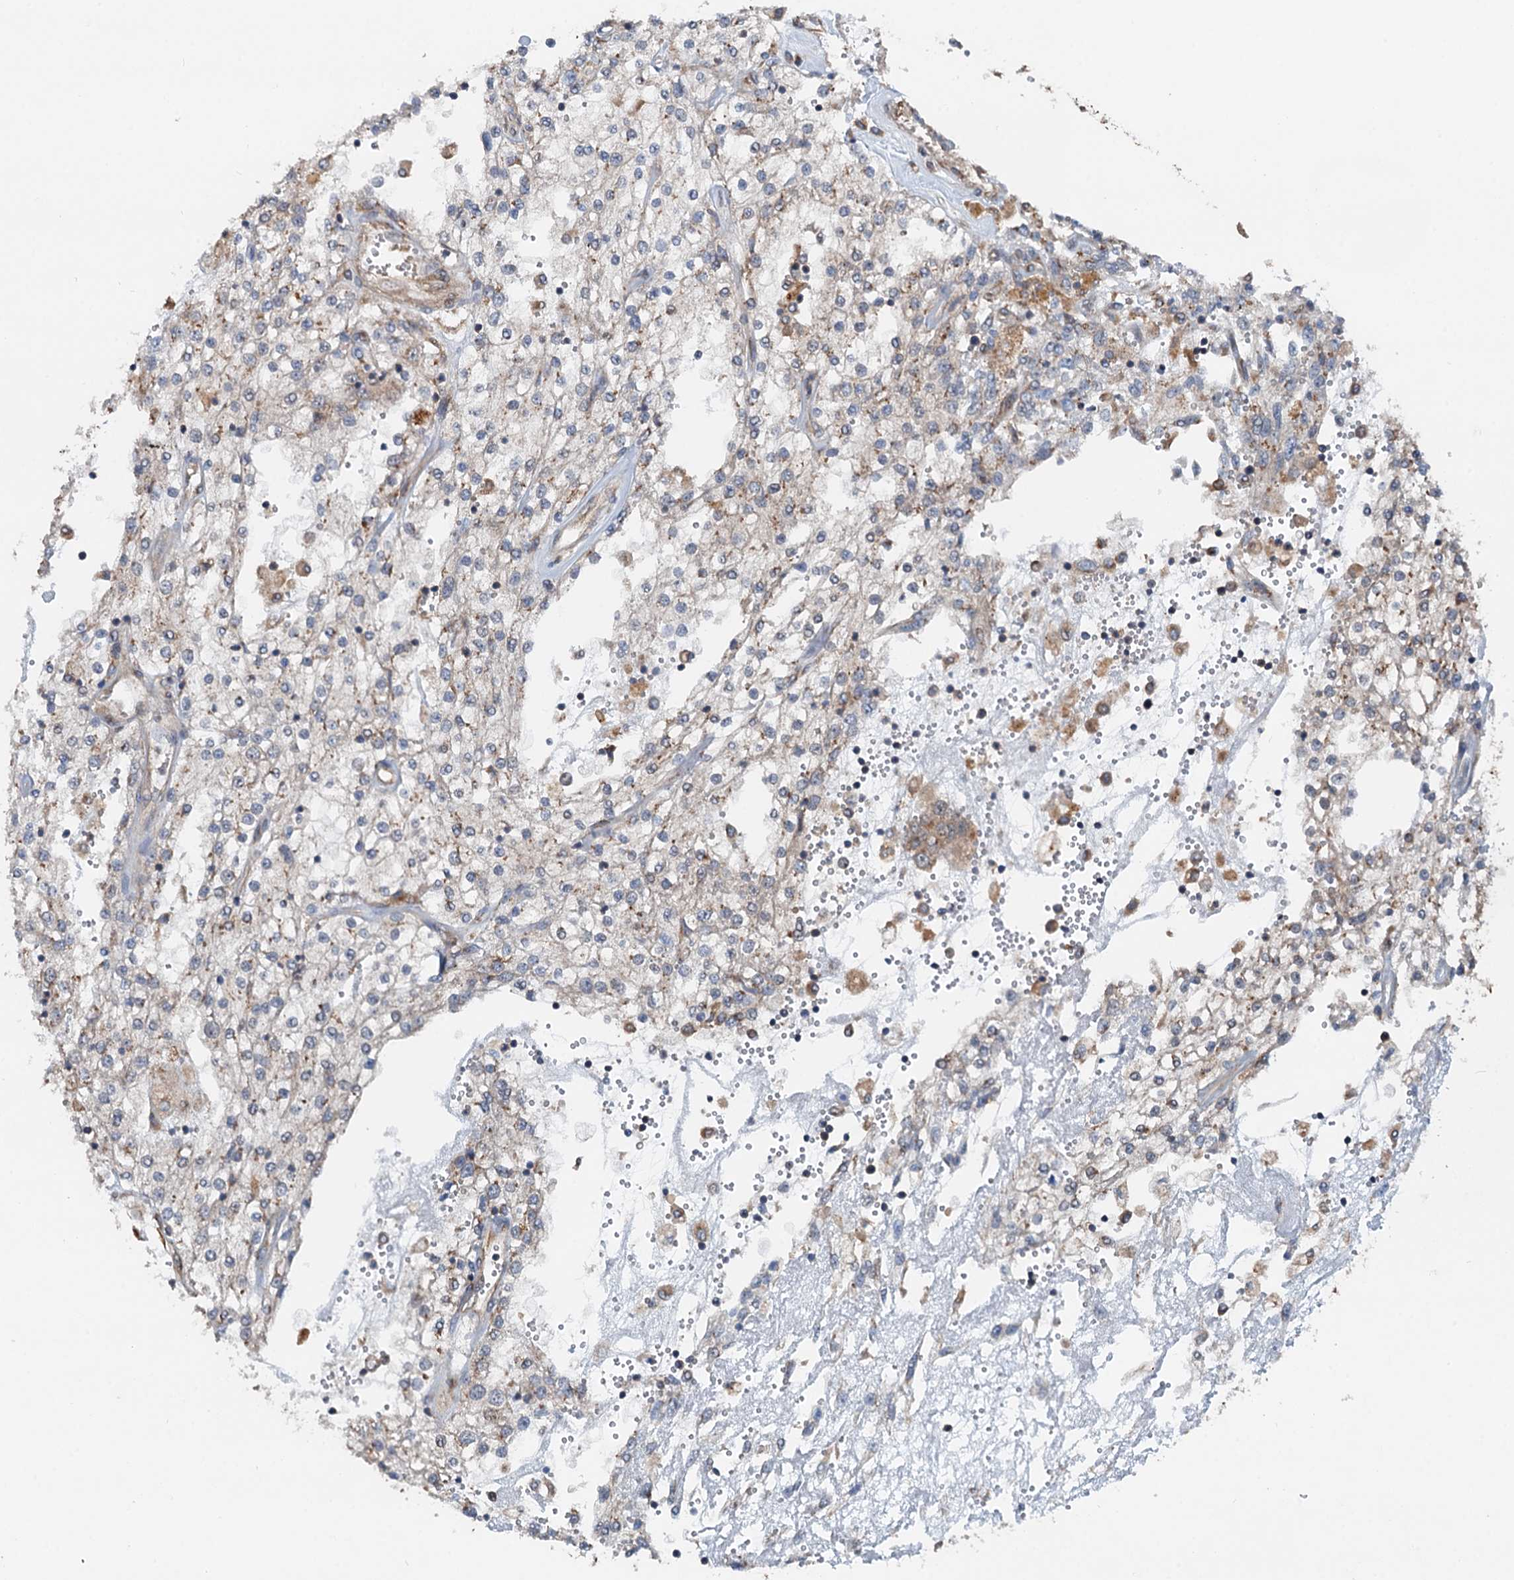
{"staining": {"intensity": "moderate", "quantity": "25%-75%", "location": "cytoplasmic/membranous"}, "tissue": "renal cancer", "cell_type": "Tumor cells", "image_type": "cancer", "snomed": [{"axis": "morphology", "description": "Adenocarcinoma, NOS"}, {"axis": "topography", "description": "Kidney"}], "caption": "Human renal cancer (adenocarcinoma) stained for a protein (brown) shows moderate cytoplasmic/membranous positive positivity in approximately 25%-75% of tumor cells.", "gene": "ANKRD26", "patient": {"sex": "female", "age": 52}}